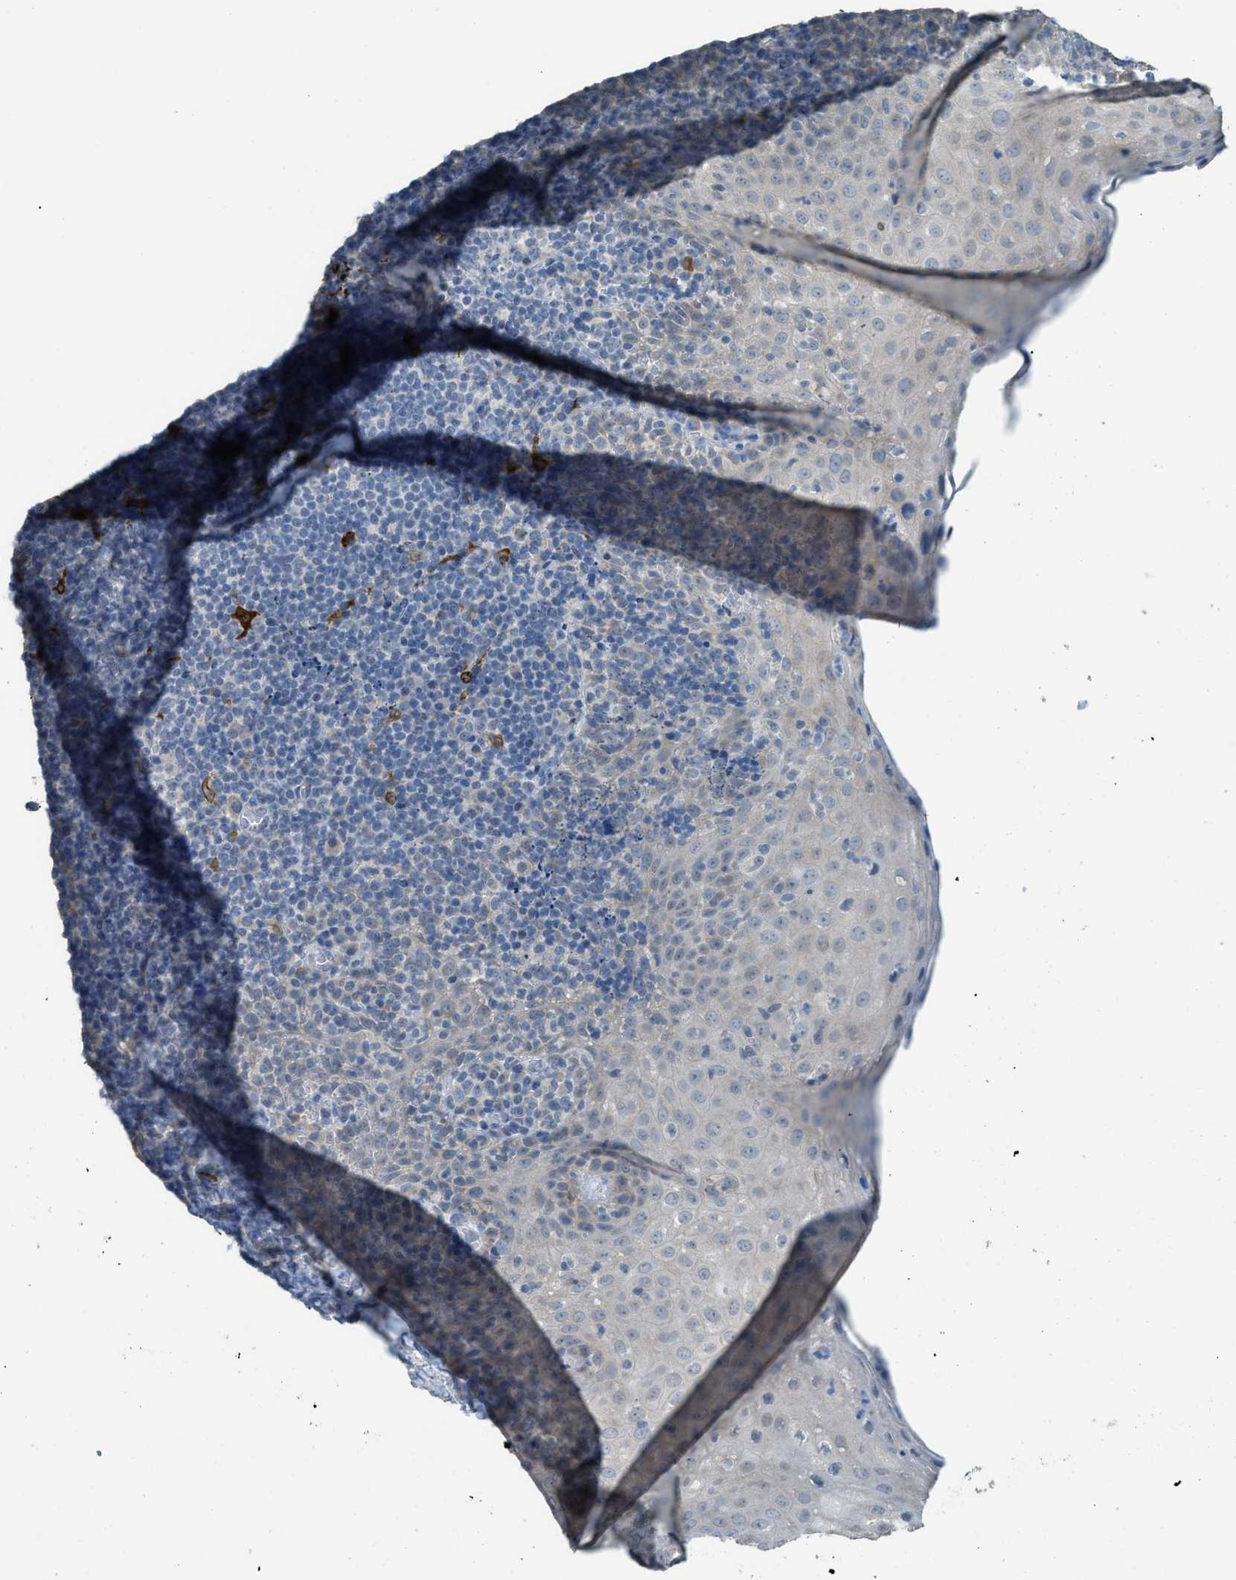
{"staining": {"intensity": "strong", "quantity": "<25%", "location": "cytoplasmic/membranous"}, "tissue": "tonsil", "cell_type": "Germinal center cells", "image_type": "normal", "snomed": [{"axis": "morphology", "description": "Normal tissue, NOS"}, {"axis": "topography", "description": "Tonsil"}], "caption": "Protein analysis of benign tonsil reveals strong cytoplasmic/membranous expression in approximately <25% of germinal center cells.", "gene": "TIMD4", "patient": {"sex": "male", "age": 37}}